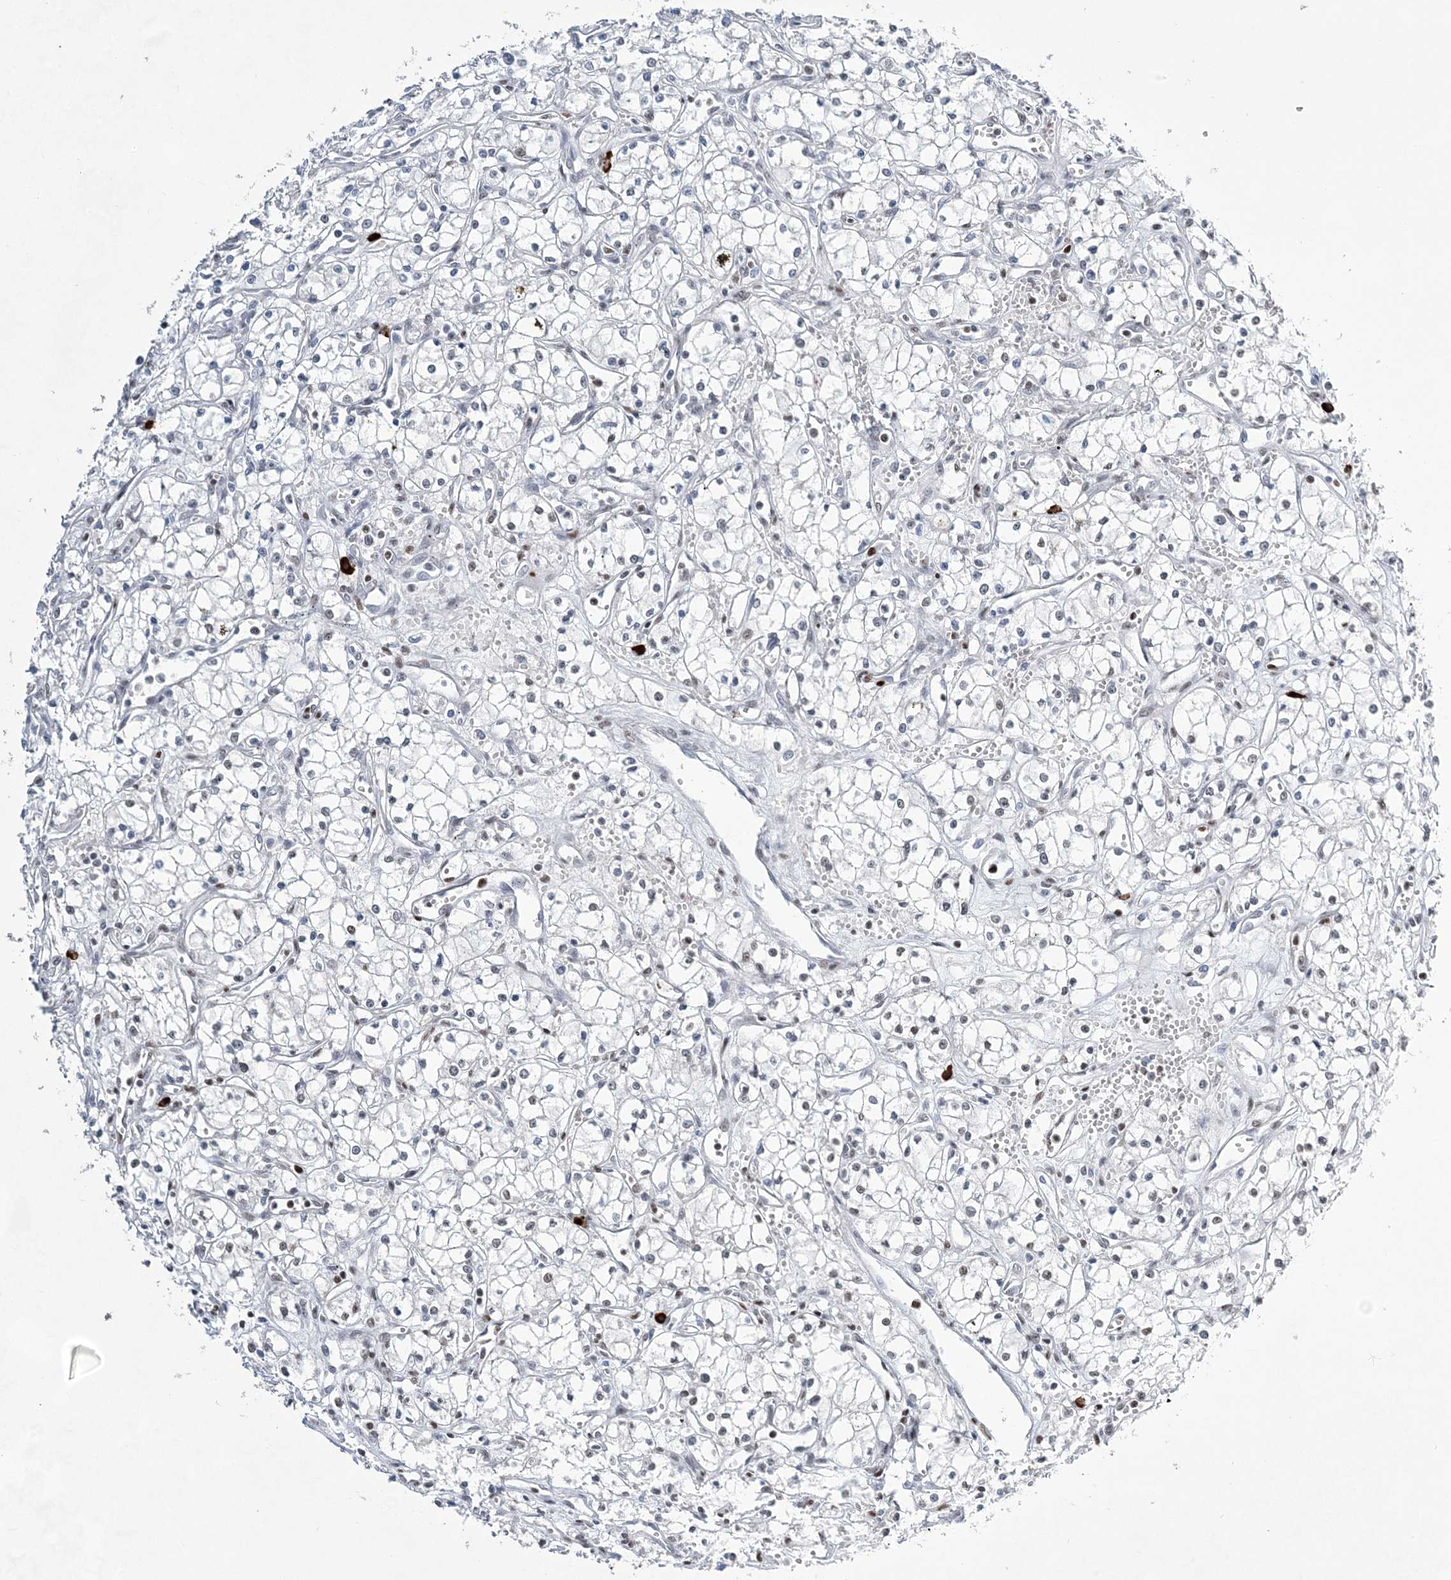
{"staining": {"intensity": "negative", "quantity": "none", "location": "none"}, "tissue": "renal cancer", "cell_type": "Tumor cells", "image_type": "cancer", "snomed": [{"axis": "morphology", "description": "Adenocarcinoma, NOS"}, {"axis": "topography", "description": "Kidney"}], "caption": "Micrograph shows no significant protein staining in tumor cells of renal adenocarcinoma. The staining was performed using DAB (3,3'-diaminobenzidine) to visualize the protein expression in brown, while the nuclei were stained in blue with hematoxylin (Magnification: 20x).", "gene": "ZBTB7A", "patient": {"sex": "male", "age": 59}}